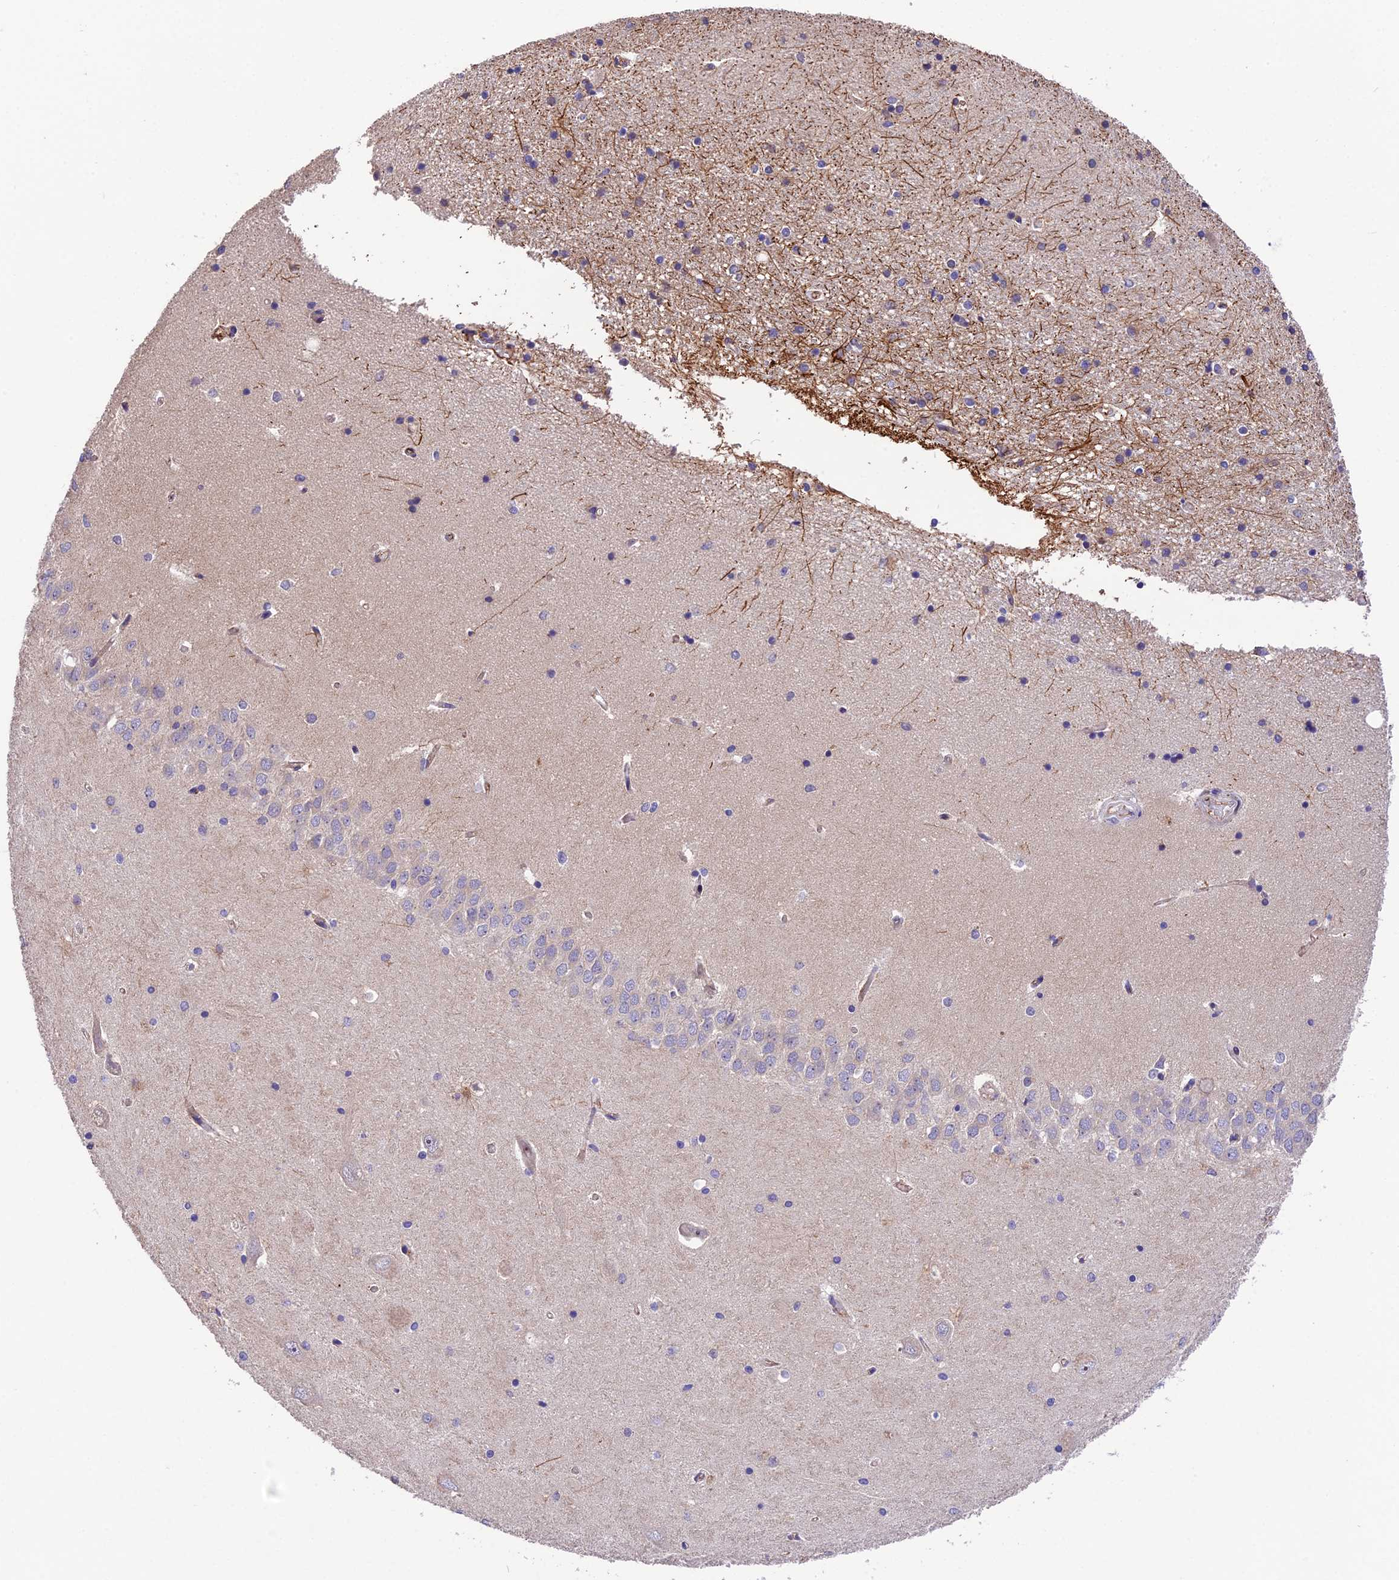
{"staining": {"intensity": "strong", "quantity": "<25%", "location": "cytoplasmic/membranous"}, "tissue": "hippocampus", "cell_type": "Glial cells", "image_type": "normal", "snomed": [{"axis": "morphology", "description": "Normal tissue, NOS"}, {"axis": "topography", "description": "Hippocampus"}], "caption": "Hippocampus stained with a protein marker reveals strong staining in glial cells.", "gene": "MFSD2A", "patient": {"sex": "male", "age": 45}}